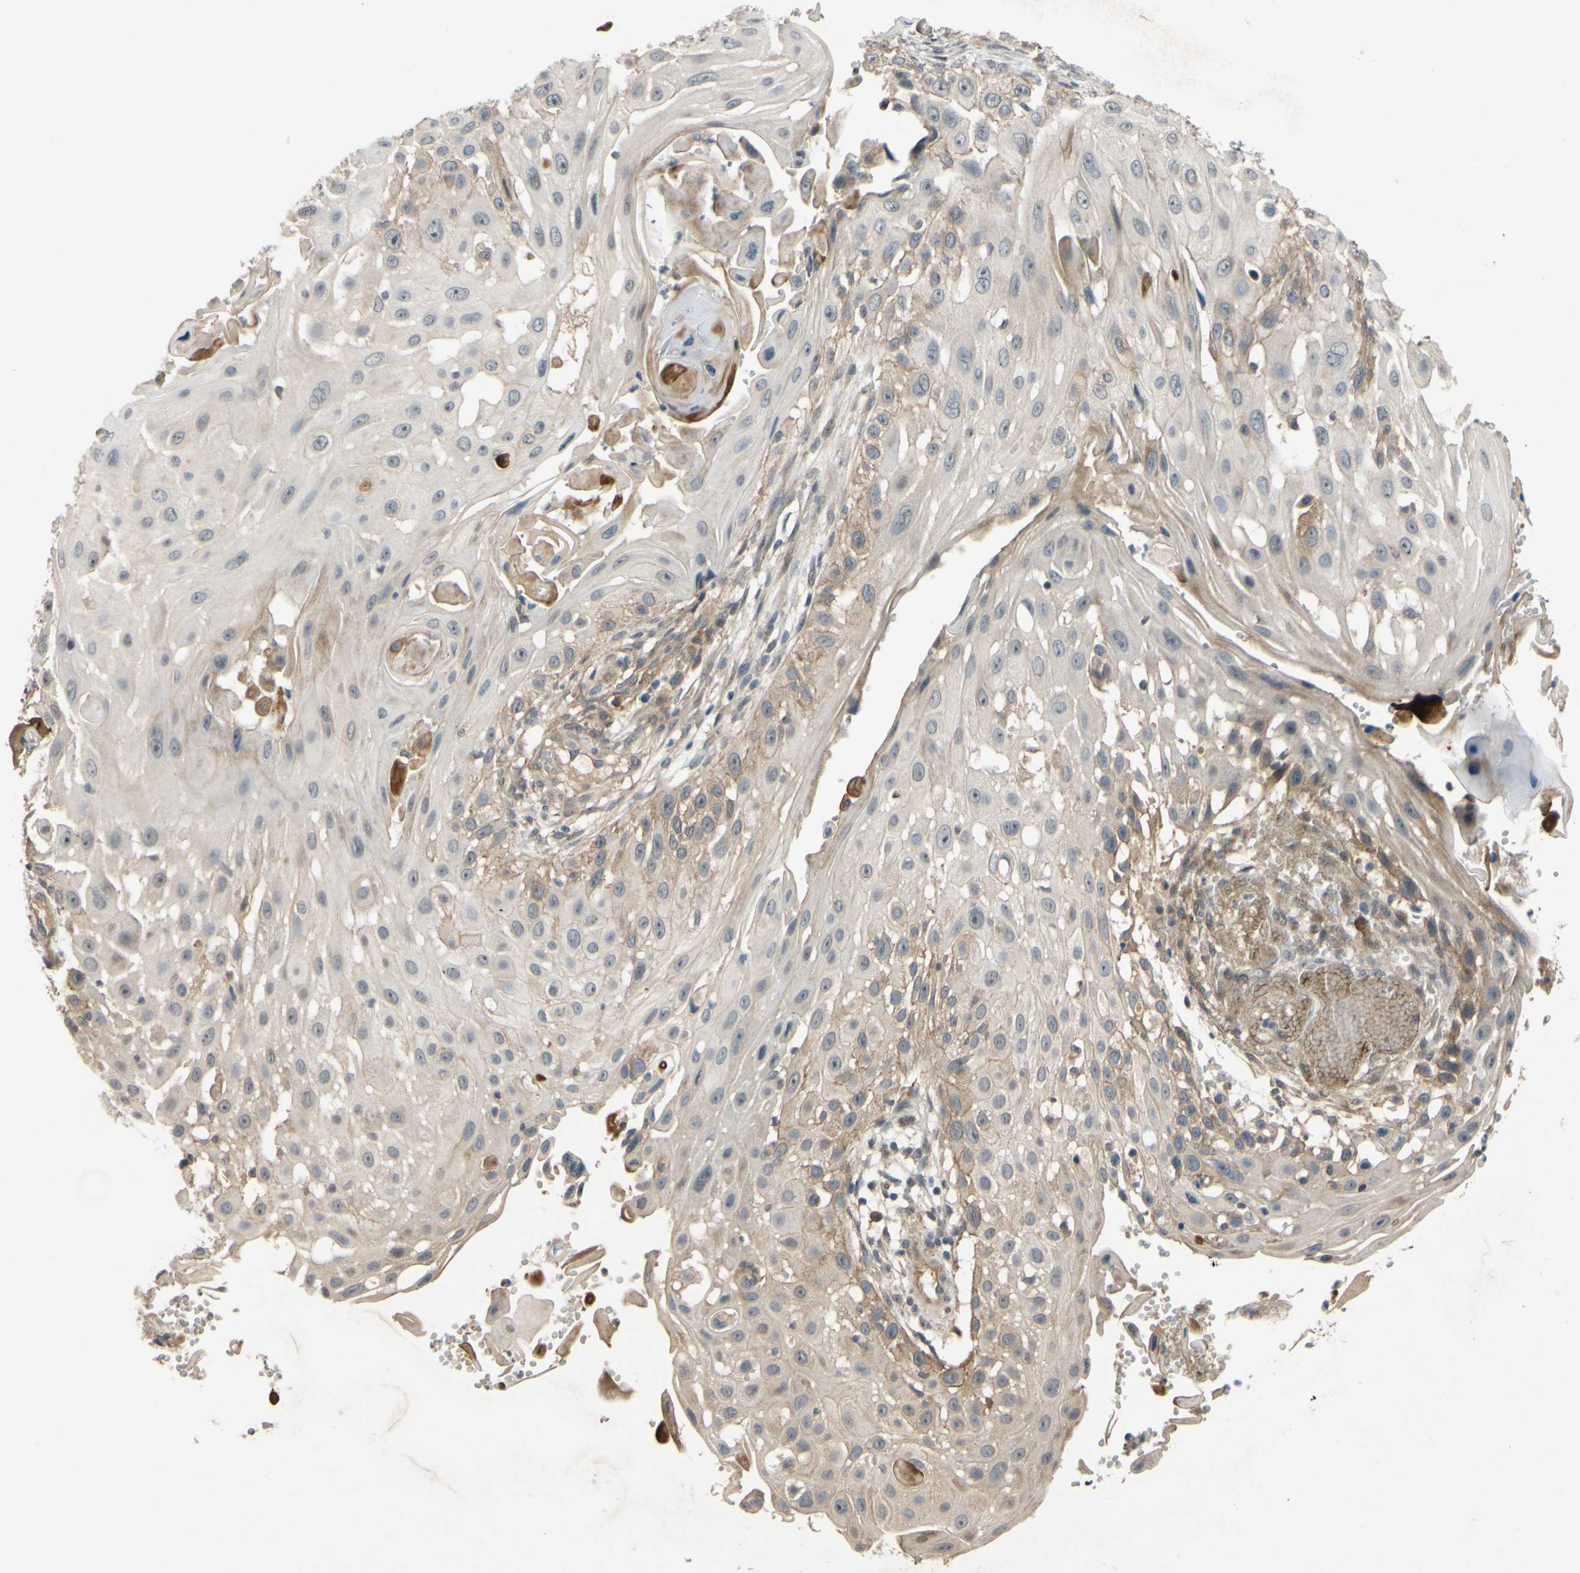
{"staining": {"intensity": "moderate", "quantity": "<25%", "location": "cytoplasmic/membranous"}, "tissue": "skin cancer", "cell_type": "Tumor cells", "image_type": "cancer", "snomed": [{"axis": "morphology", "description": "Squamous cell carcinoma, NOS"}, {"axis": "topography", "description": "Skin"}], "caption": "Human skin cancer stained with a brown dye demonstrates moderate cytoplasmic/membranous positive staining in approximately <25% of tumor cells.", "gene": "ALK", "patient": {"sex": "female", "age": 44}}